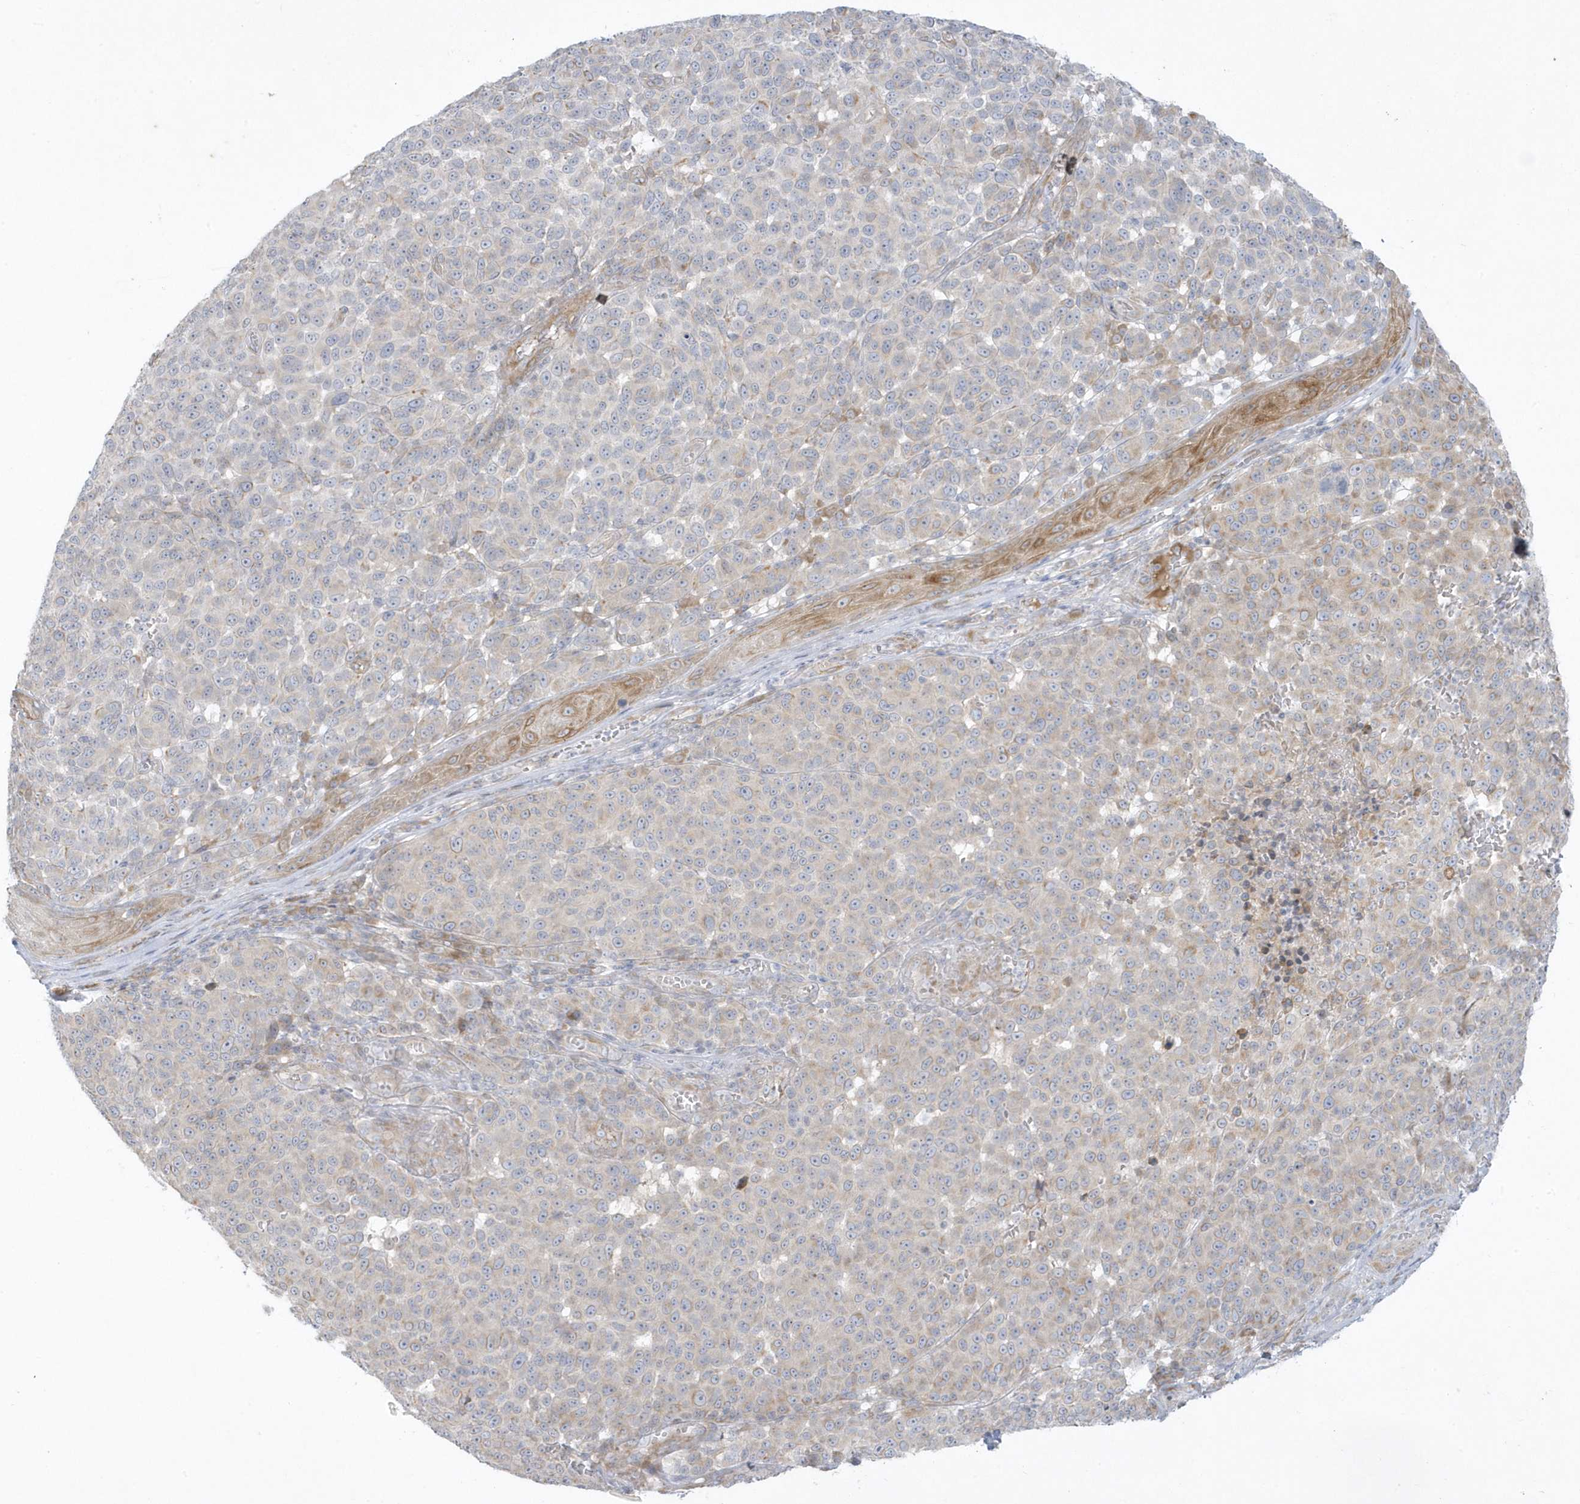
{"staining": {"intensity": "negative", "quantity": "none", "location": "none"}, "tissue": "melanoma", "cell_type": "Tumor cells", "image_type": "cancer", "snomed": [{"axis": "morphology", "description": "Malignant melanoma, NOS"}, {"axis": "topography", "description": "Skin"}], "caption": "Malignant melanoma was stained to show a protein in brown. There is no significant staining in tumor cells.", "gene": "THADA", "patient": {"sex": "male", "age": 49}}